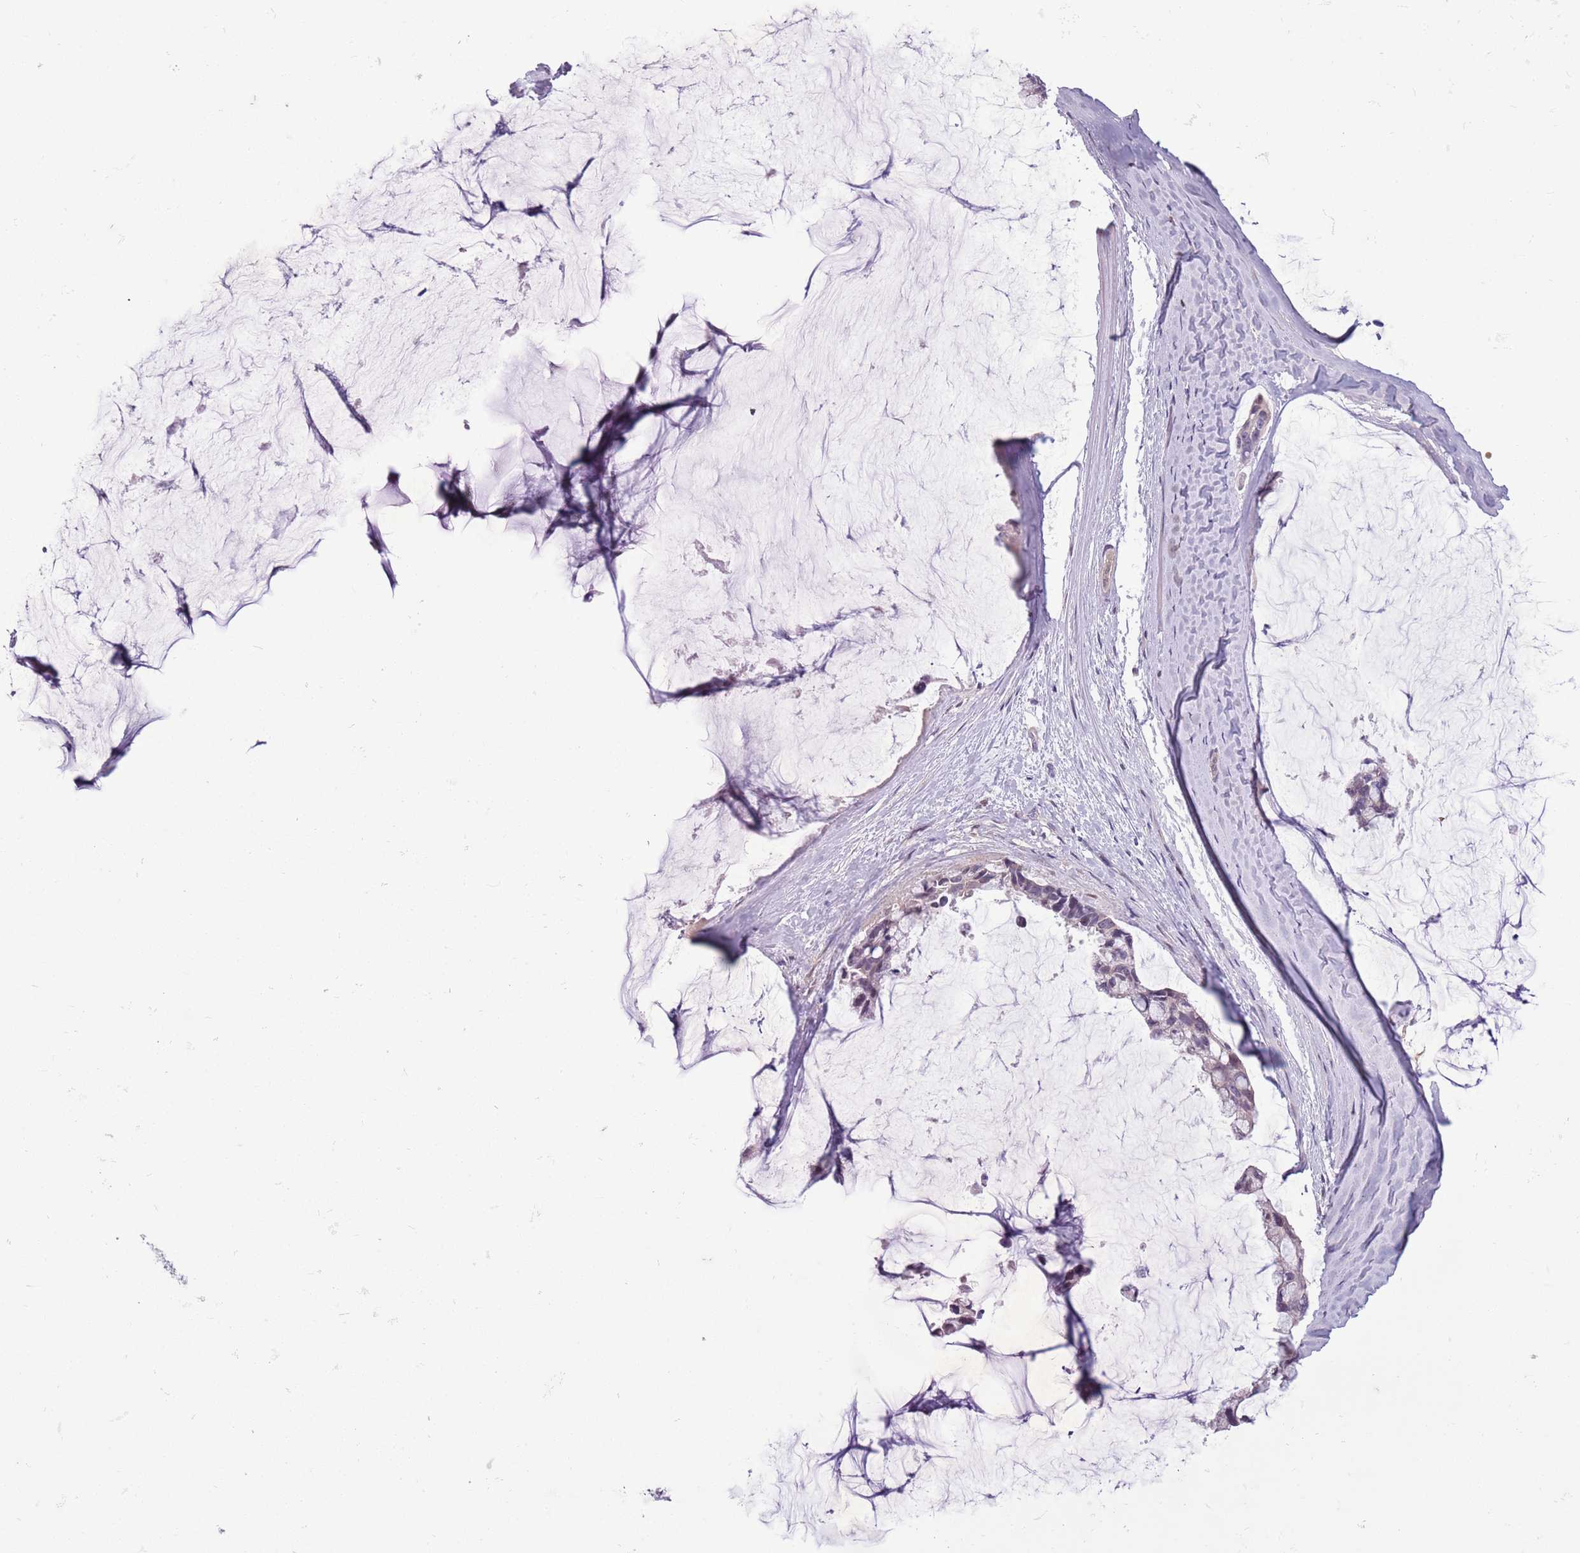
{"staining": {"intensity": "negative", "quantity": "none", "location": "none"}, "tissue": "ovarian cancer", "cell_type": "Tumor cells", "image_type": "cancer", "snomed": [{"axis": "morphology", "description": "Cystadenocarcinoma, mucinous, NOS"}, {"axis": "topography", "description": "Ovary"}], "caption": "A micrograph of mucinous cystadenocarcinoma (ovarian) stained for a protein reveals no brown staining in tumor cells.", "gene": "ADCY7", "patient": {"sex": "female", "age": 39}}